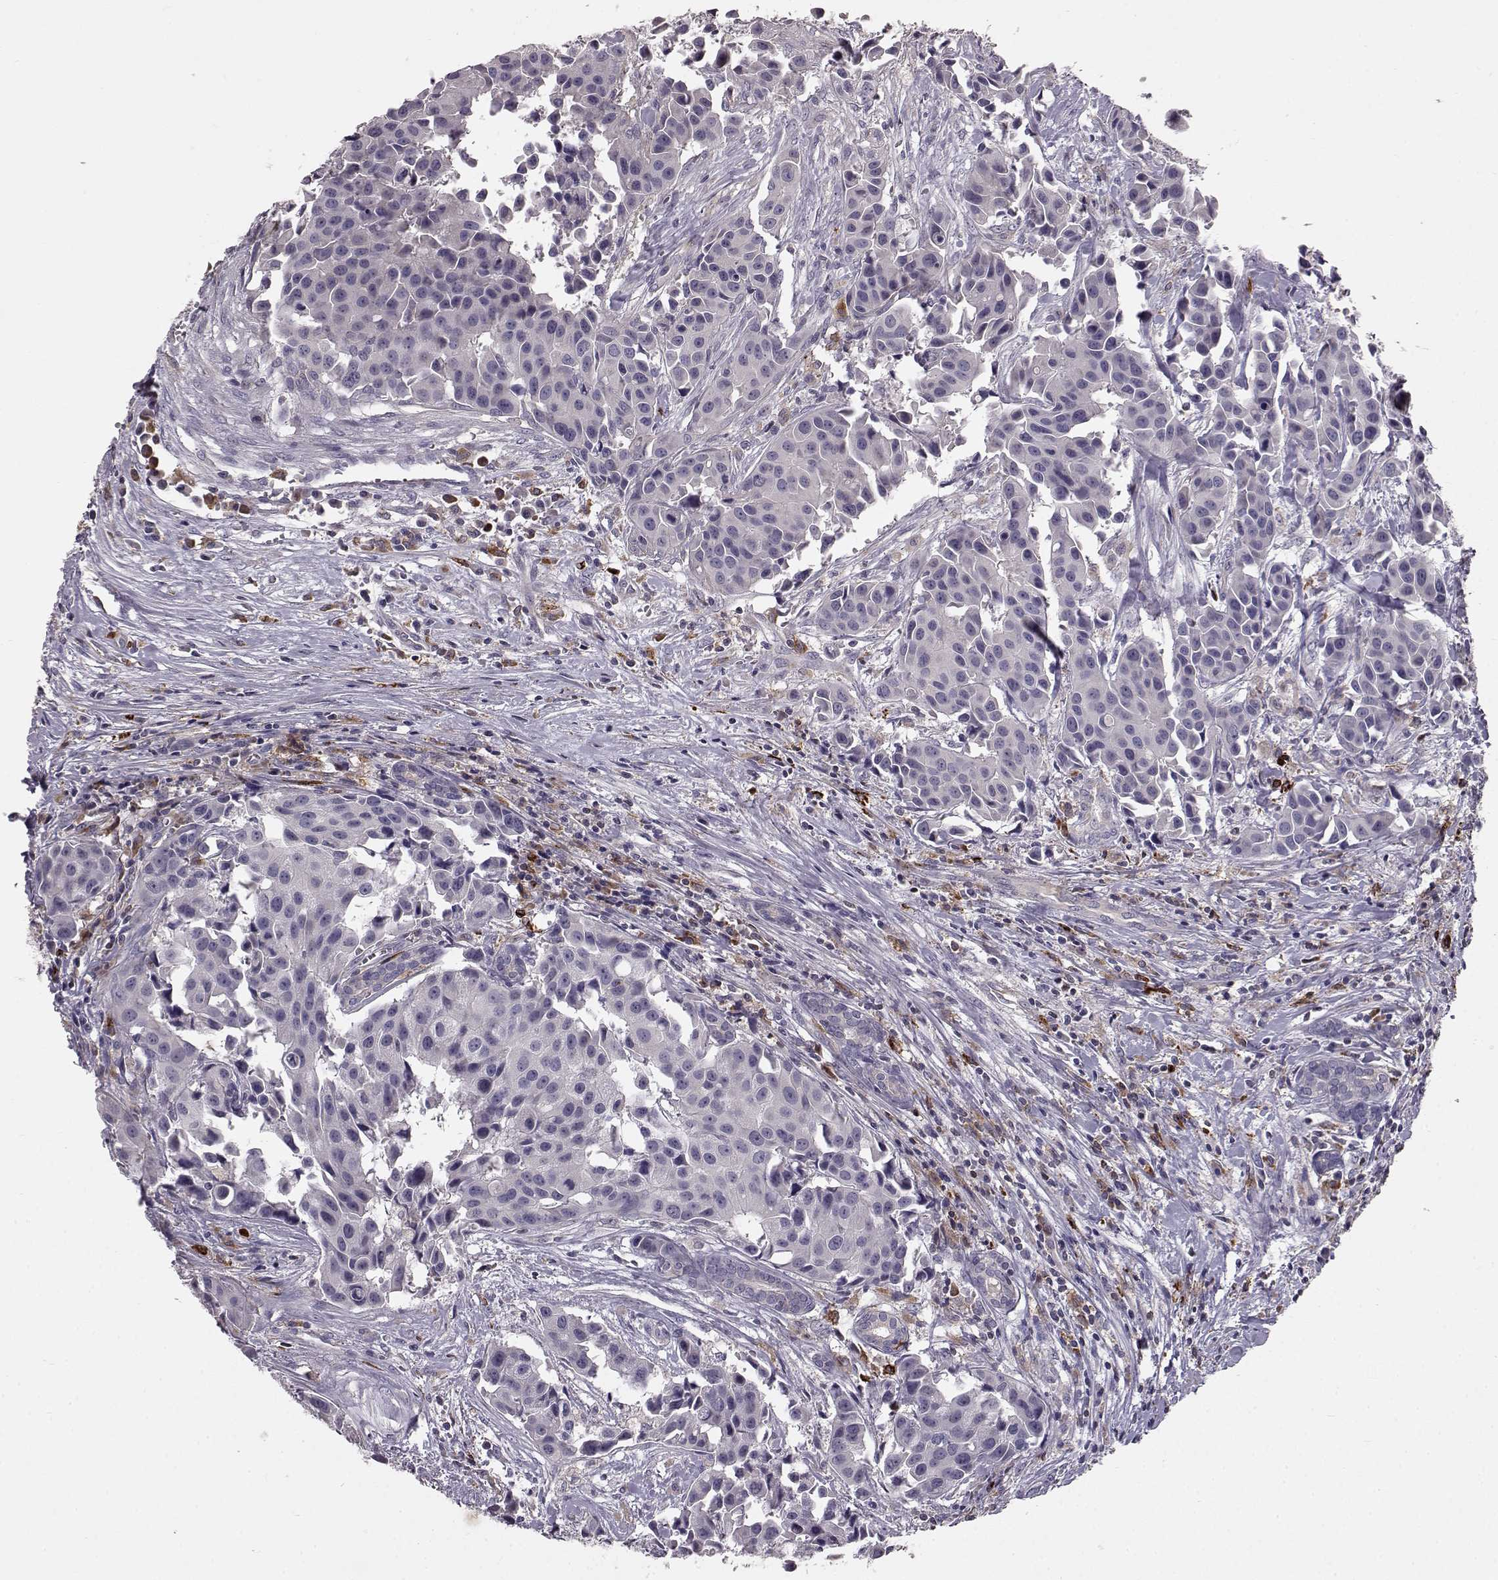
{"staining": {"intensity": "negative", "quantity": "none", "location": "none"}, "tissue": "head and neck cancer", "cell_type": "Tumor cells", "image_type": "cancer", "snomed": [{"axis": "morphology", "description": "Adenocarcinoma, NOS"}, {"axis": "topography", "description": "Head-Neck"}], "caption": "A micrograph of human adenocarcinoma (head and neck) is negative for staining in tumor cells. (Stains: DAB immunohistochemistry with hematoxylin counter stain, Microscopy: brightfield microscopy at high magnification).", "gene": "CCNF", "patient": {"sex": "male", "age": 76}}